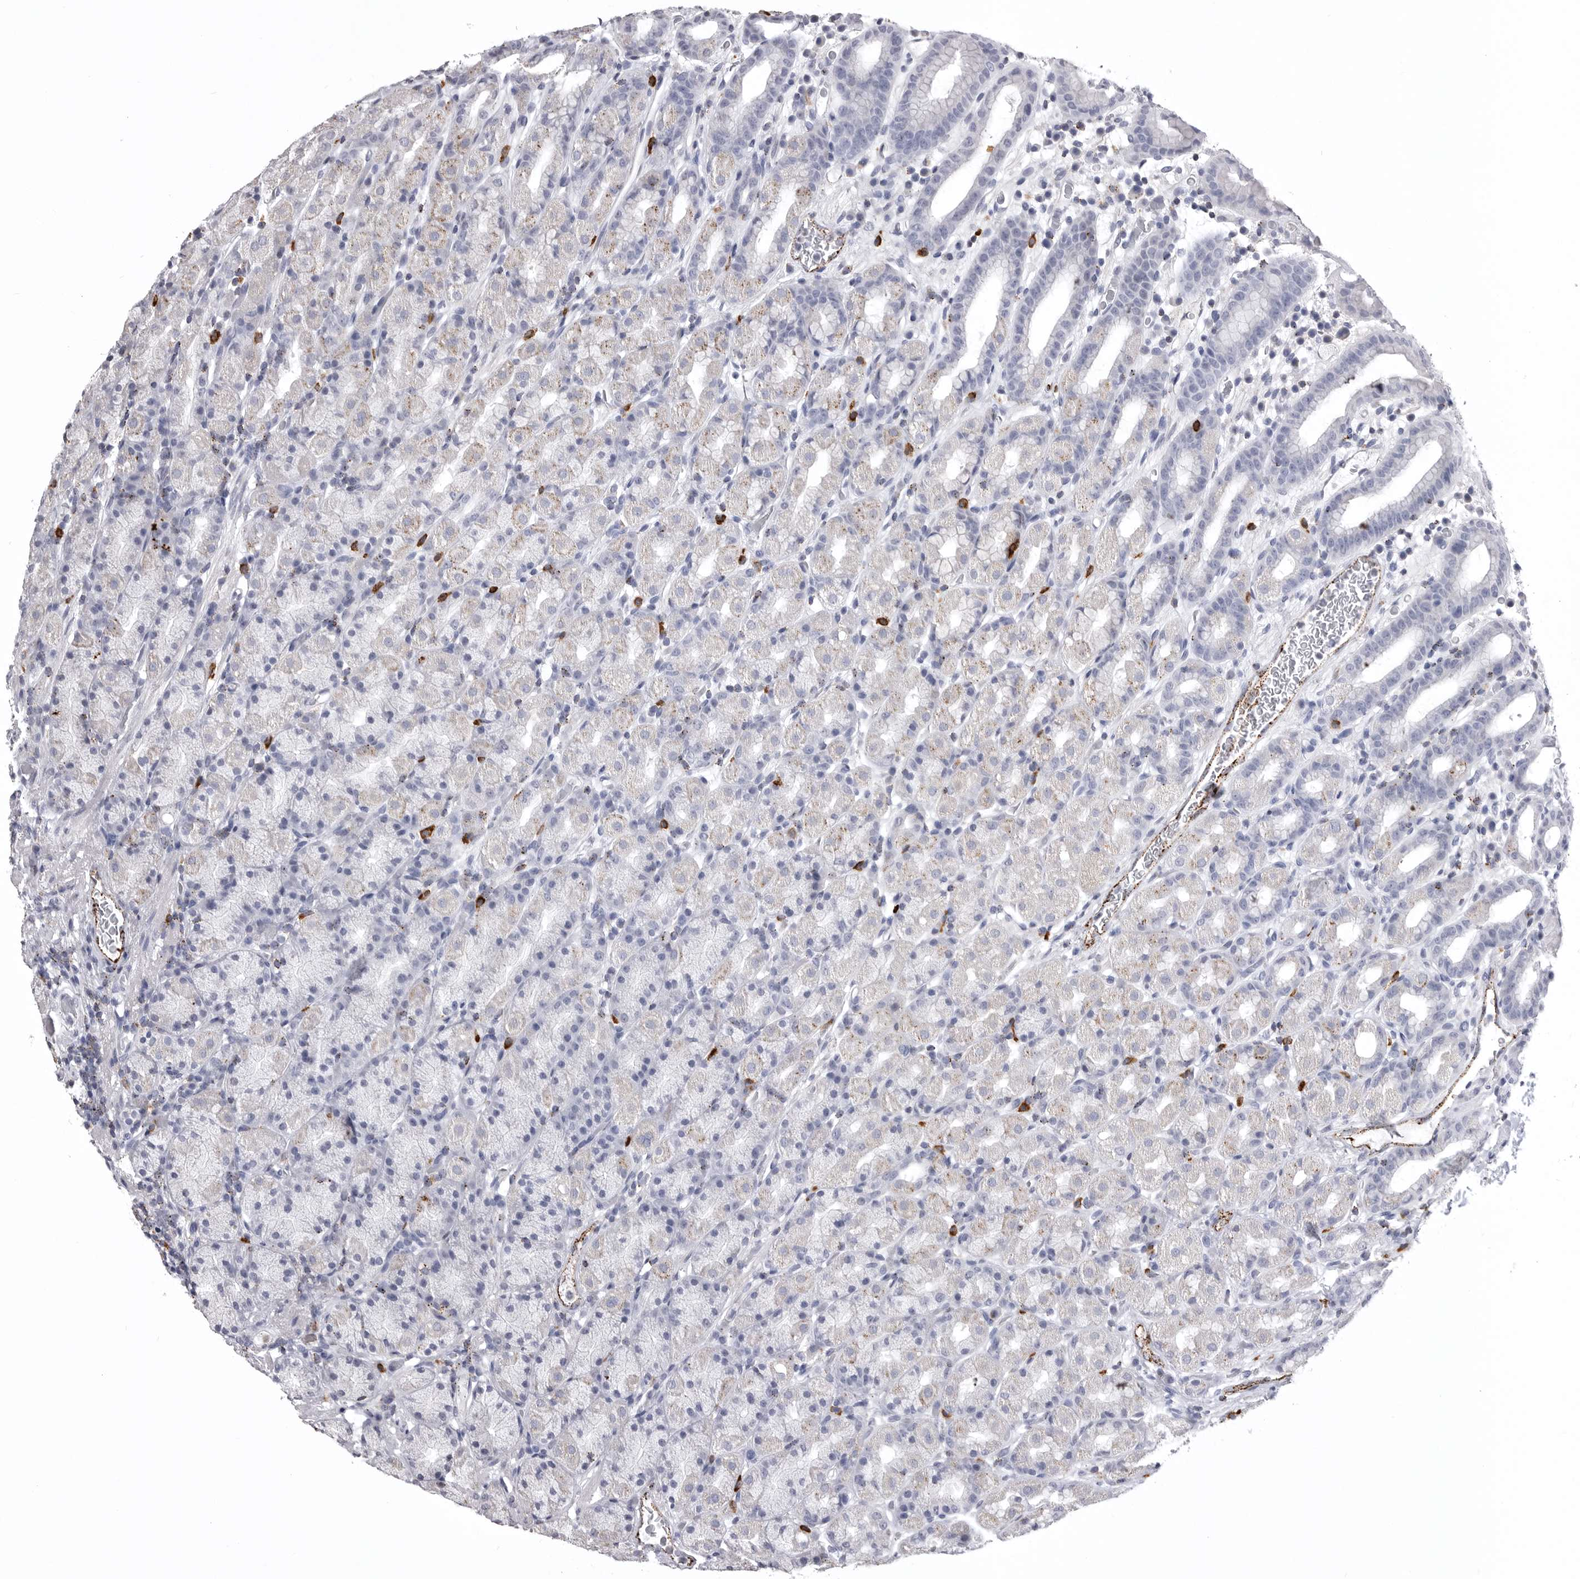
{"staining": {"intensity": "weak", "quantity": "<25%", "location": "cytoplasmic/membranous"}, "tissue": "stomach", "cell_type": "Glandular cells", "image_type": "normal", "snomed": [{"axis": "morphology", "description": "Normal tissue, NOS"}, {"axis": "topography", "description": "Stomach, upper"}], "caption": "This micrograph is of unremarkable stomach stained with immunohistochemistry to label a protein in brown with the nuclei are counter-stained blue. There is no expression in glandular cells.", "gene": "PSPN", "patient": {"sex": "male", "age": 68}}